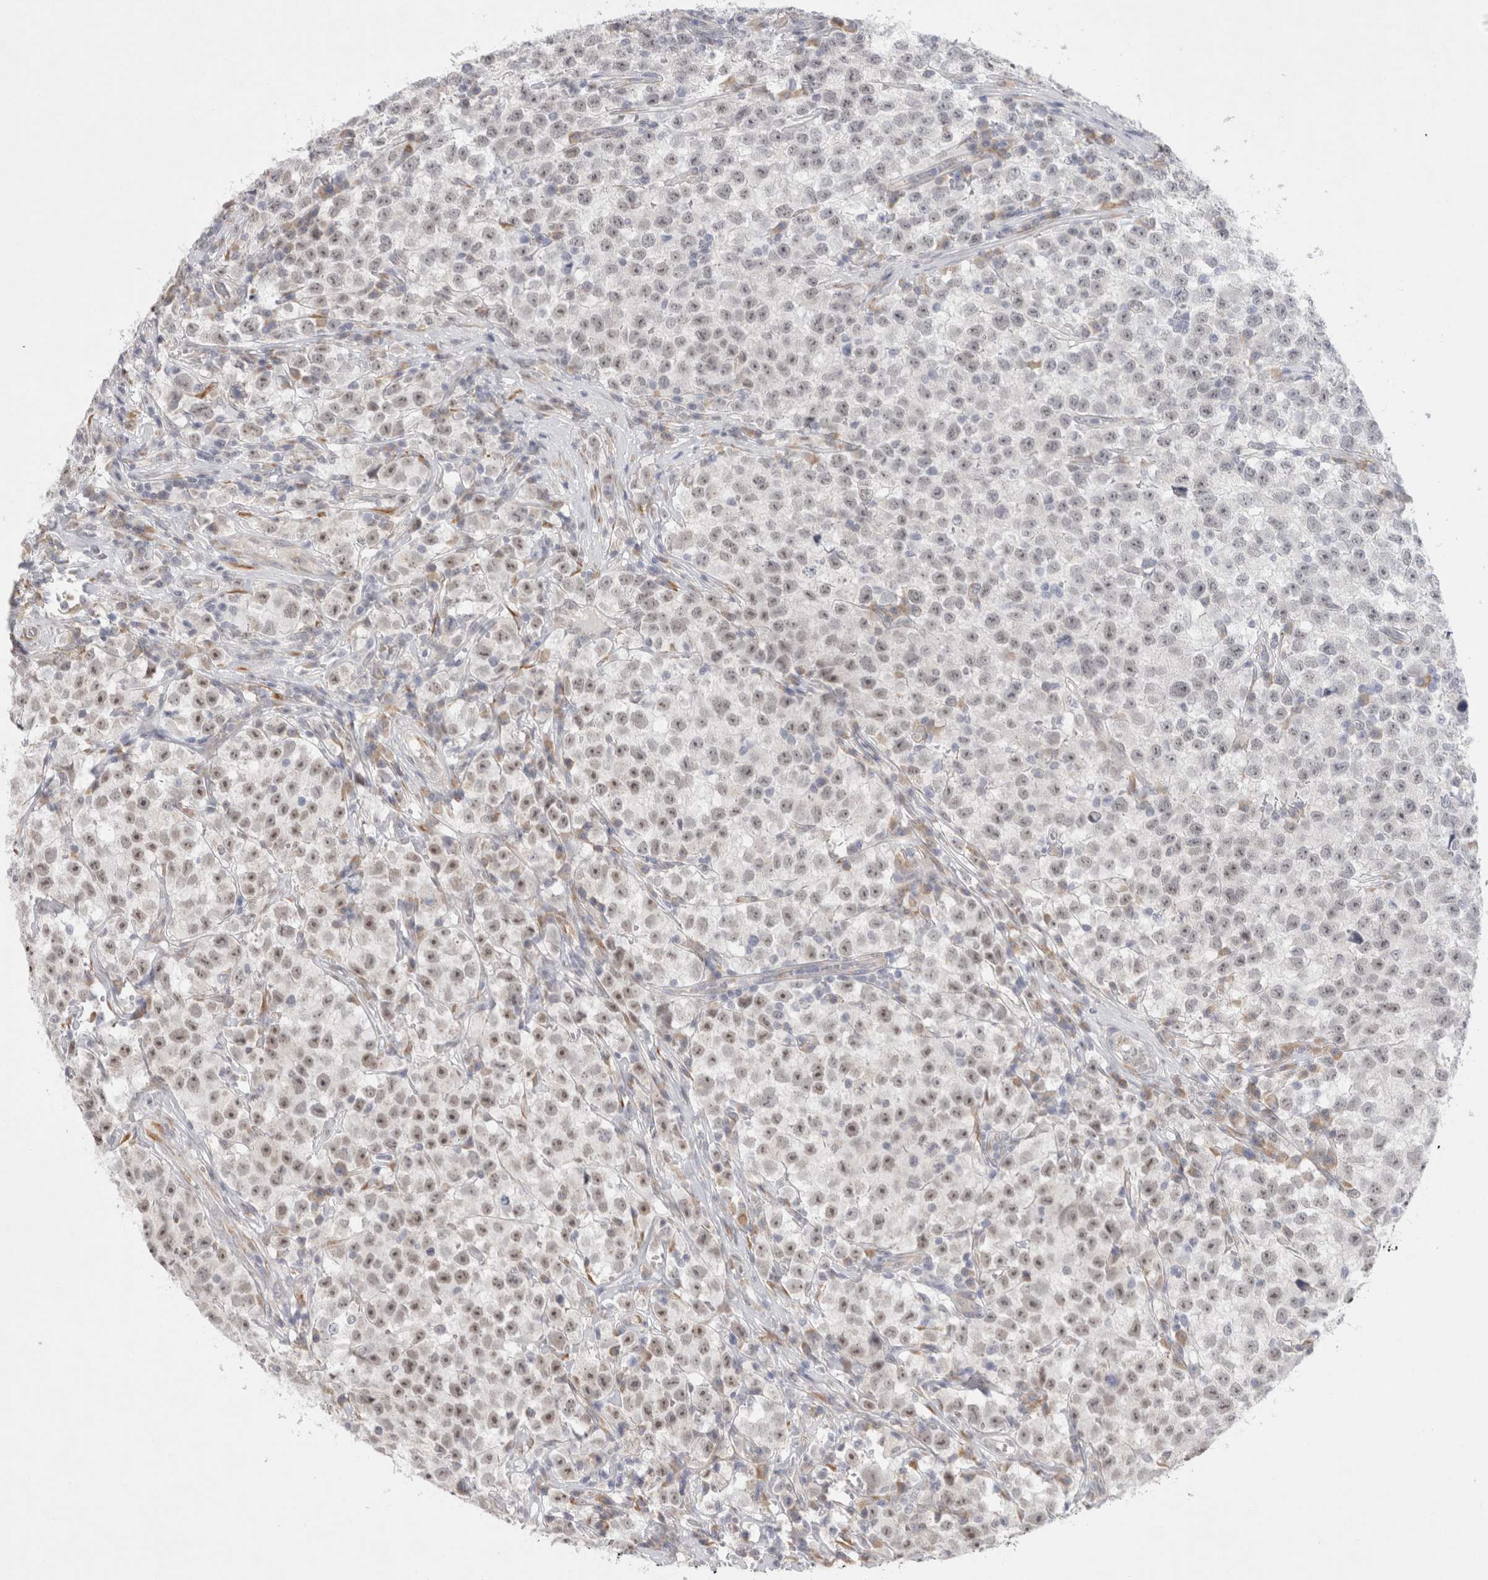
{"staining": {"intensity": "moderate", "quantity": ">75%", "location": "nuclear"}, "tissue": "testis cancer", "cell_type": "Tumor cells", "image_type": "cancer", "snomed": [{"axis": "morphology", "description": "Seminoma, NOS"}, {"axis": "topography", "description": "Testis"}], "caption": "IHC histopathology image of testis cancer (seminoma) stained for a protein (brown), which exhibits medium levels of moderate nuclear expression in approximately >75% of tumor cells.", "gene": "TRMT1L", "patient": {"sex": "male", "age": 22}}